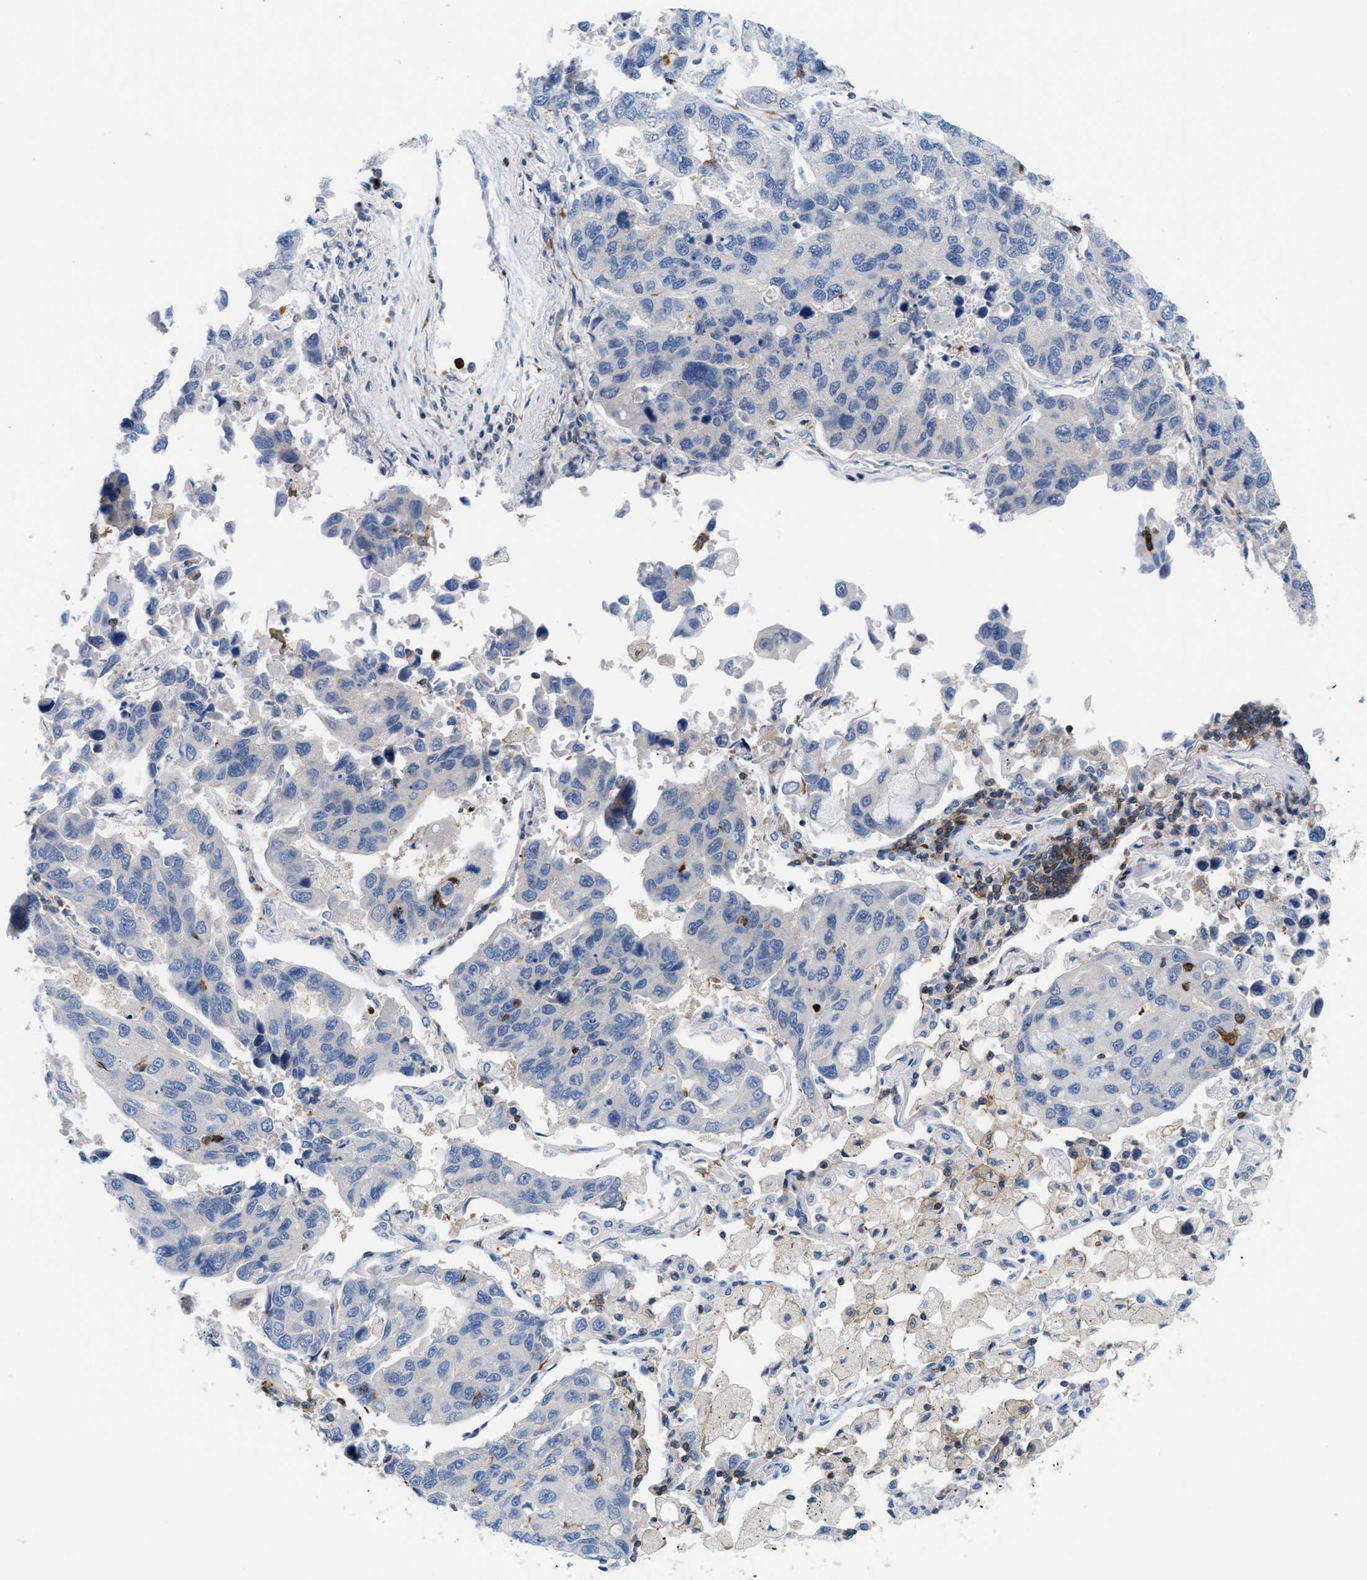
{"staining": {"intensity": "negative", "quantity": "none", "location": "none"}, "tissue": "lung cancer", "cell_type": "Tumor cells", "image_type": "cancer", "snomed": [{"axis": "morphology", "description": "Adenocarcinoma, NOS"}, {"axis": "topography", "description": "Lung"}], "caption": "Immunohistochemical staining of lung adenocarcinoma shows no significant positivity in tumor cells.", "gene": "LCP1", "patient": {"sex": "male", "age": 64}}